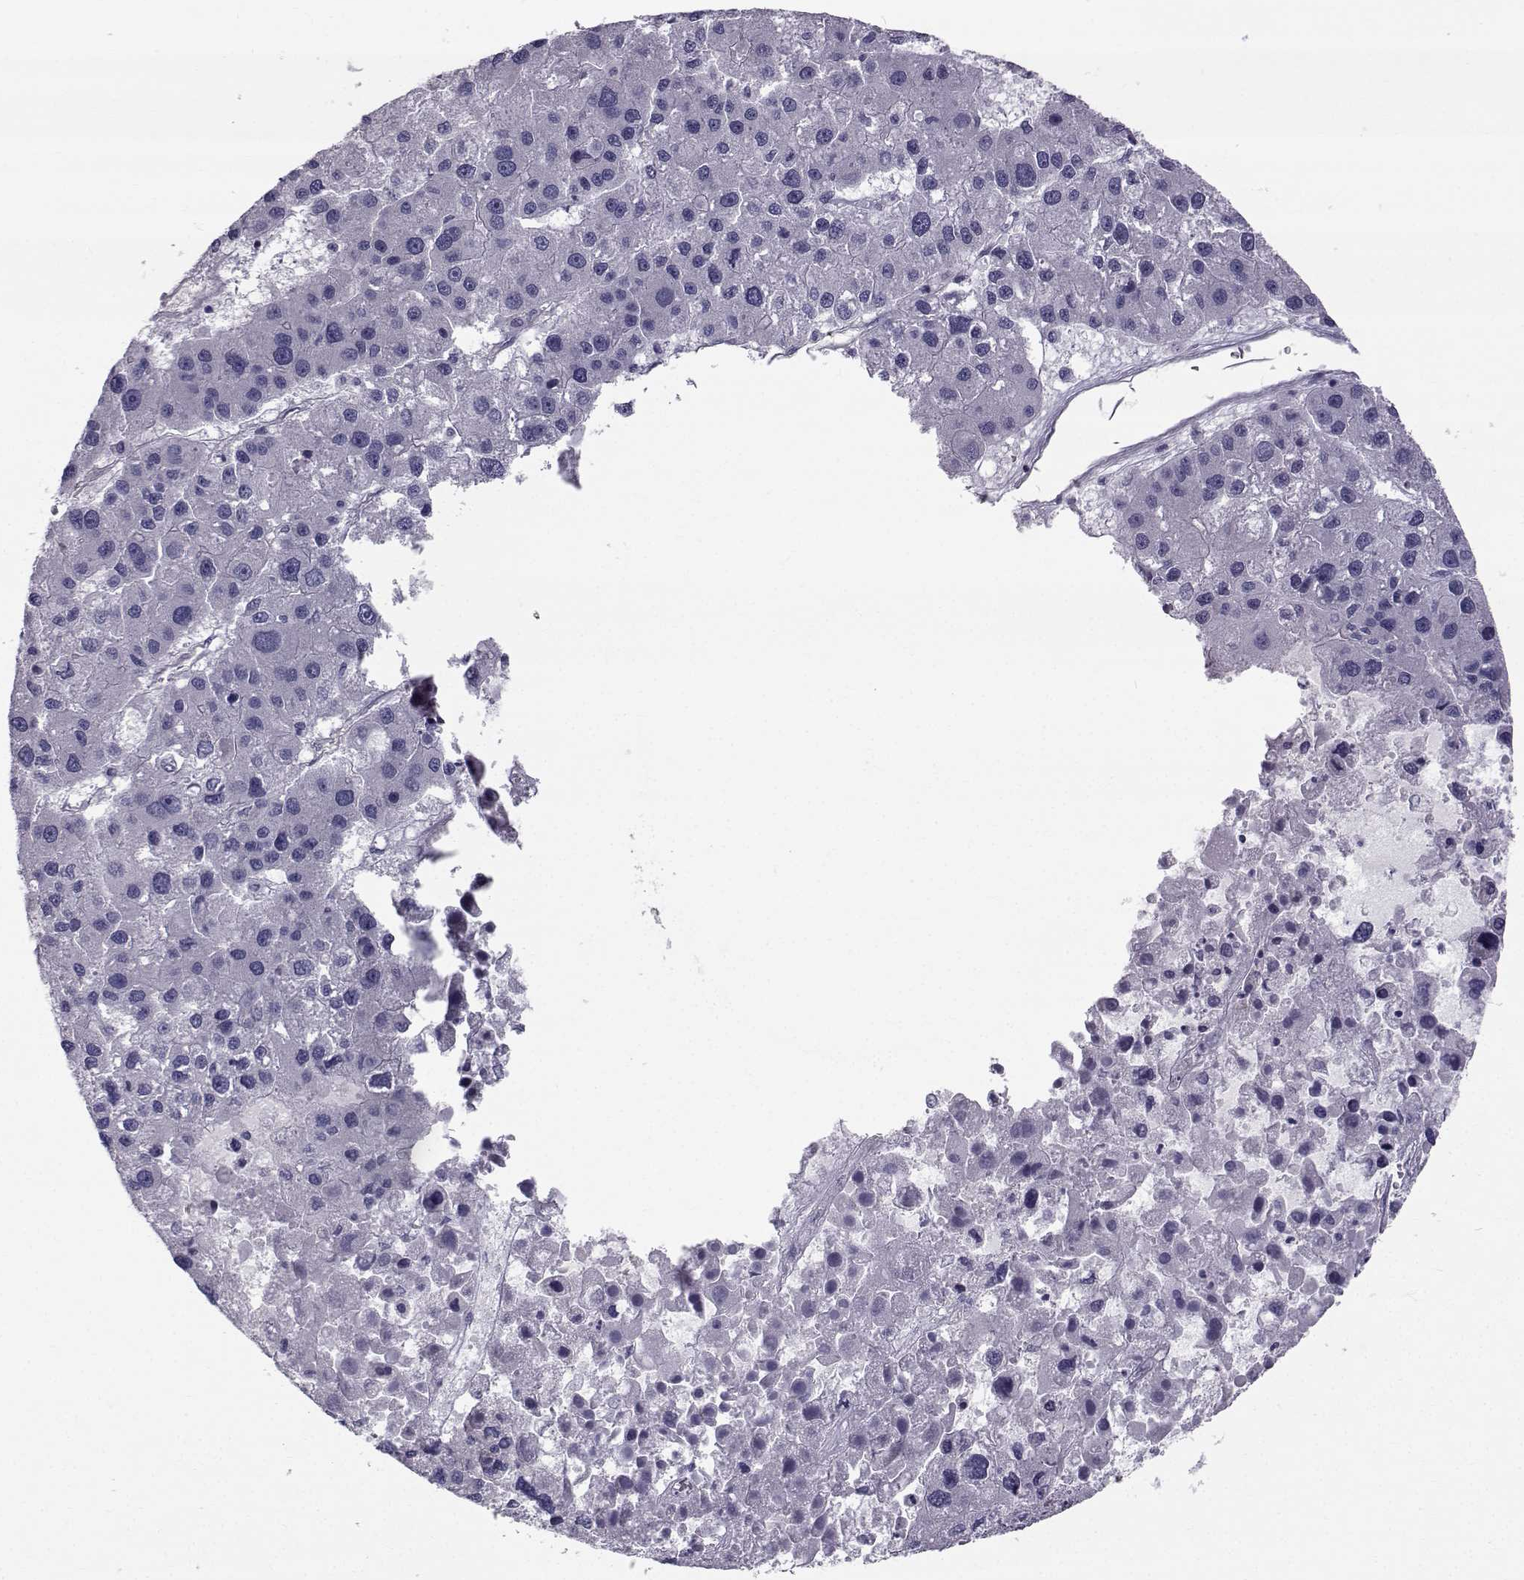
{"staining": {"intensity": "negative", "quantity": "none", "location": "none"}, "tissue": "liver cancer", "cell_type": "Tumor cells", "image_type": "cancer", "snomed": [{"axis": "morphology", "description": "Carcinoma, Hepatocellular, NOS"}, {"axis": "topography", "description": "Liver"}], "caption": "Immunohistochemistry of human hepatocellular carcinoma (liver) demonstrates no expression in tumor cells. Nuclei are stained in blue.", "gene": "QPCT", "patient": {"sex": "male", "age": 73}}